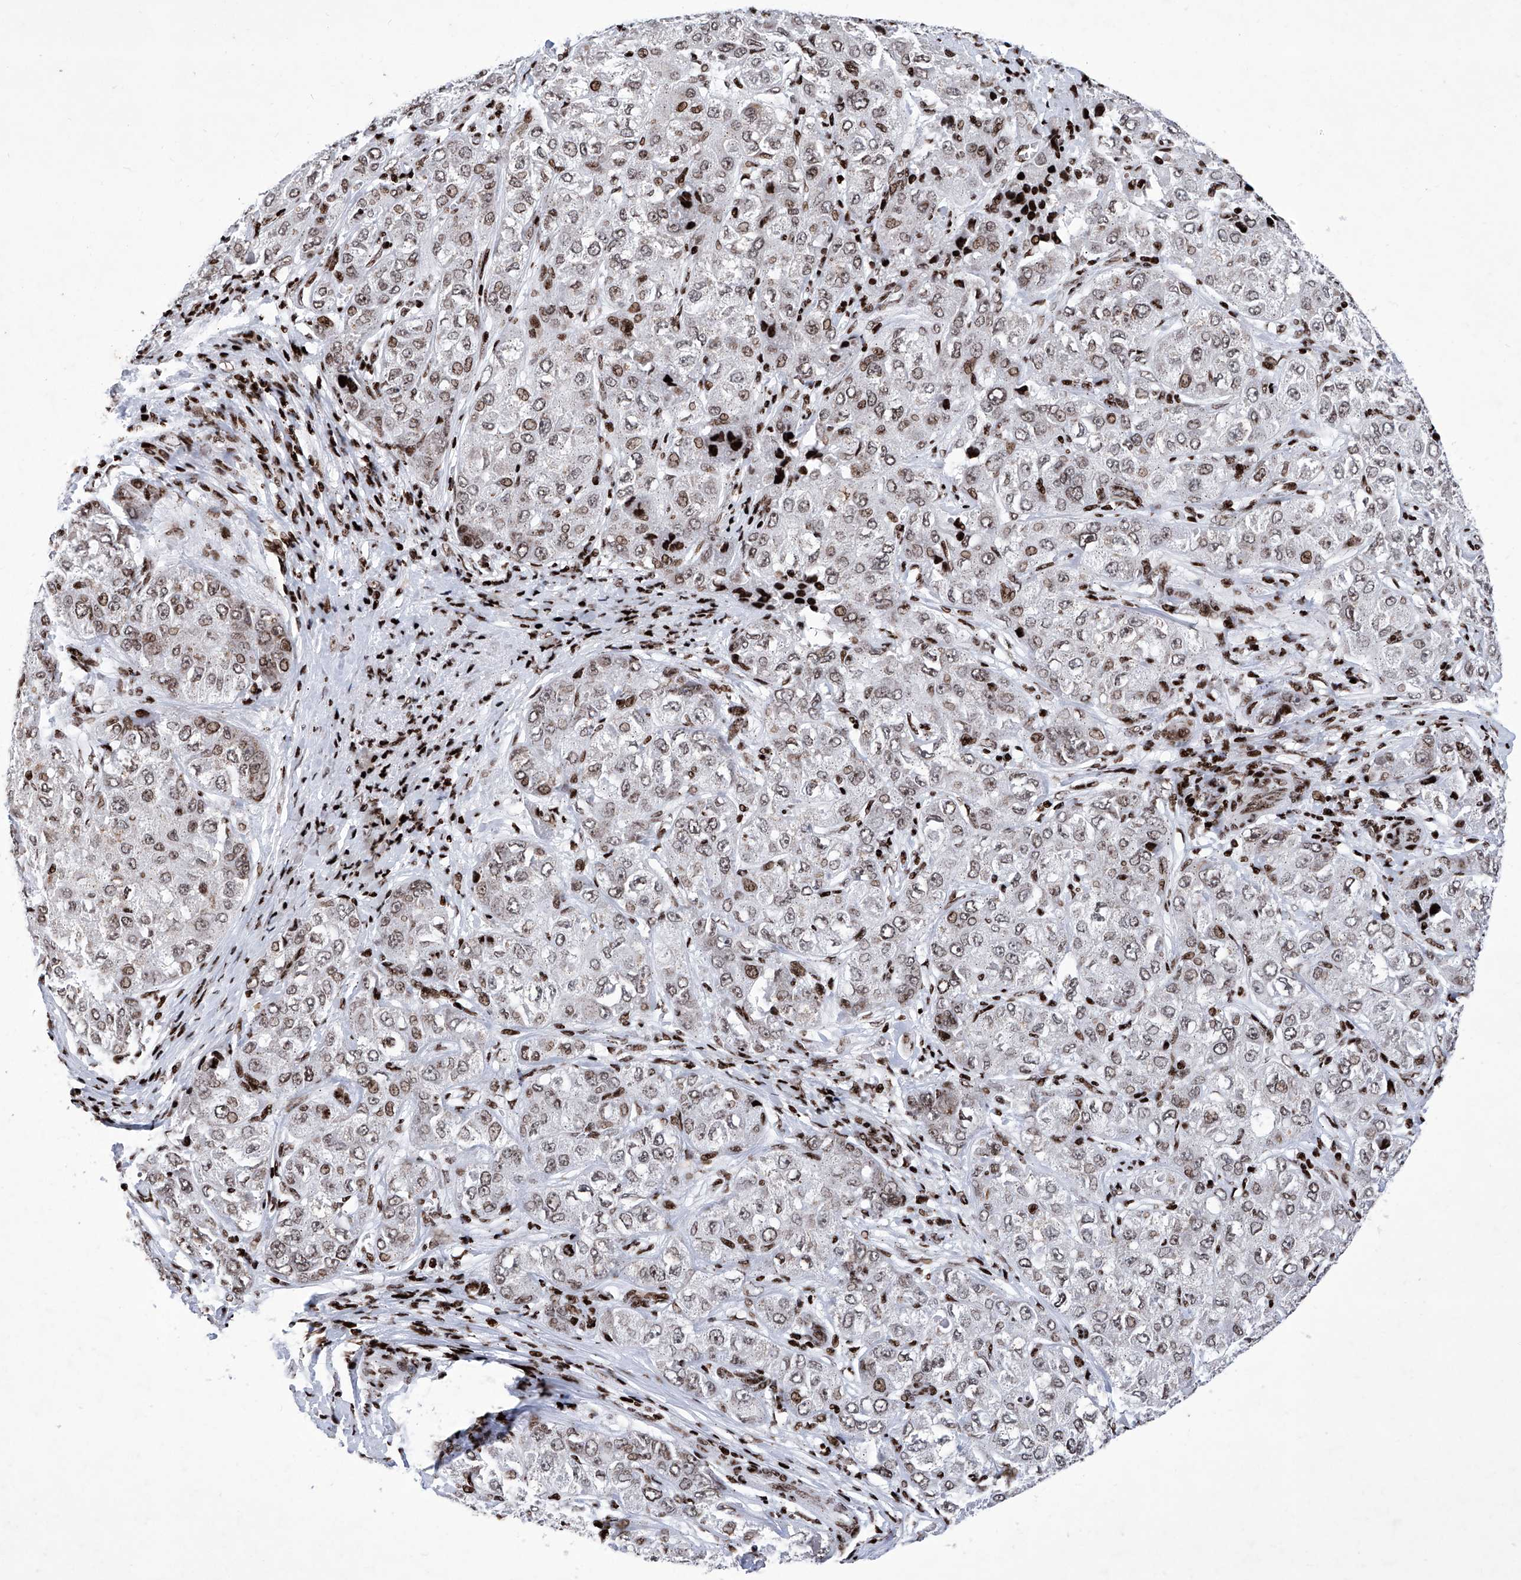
{"staining": {"intensity": "moderate", "quantity": ">75%", "location": "nuclear"}, "tissue": "liver cancer", "cell_type": "Tumor cells", "image_type": "cancer", "snomed": [{"axis": "morphology", "description": "Carcinoma, Hepatocellular, NOS"}, {"axis": "topography", "description": "Liver"}], "caption": "Tumor cells display medium levels of moderate nuclear positivity in about >75% of cells in liver cancer.", "gene": "HEY2", "patient": {"sex": "male", "age": 80}}